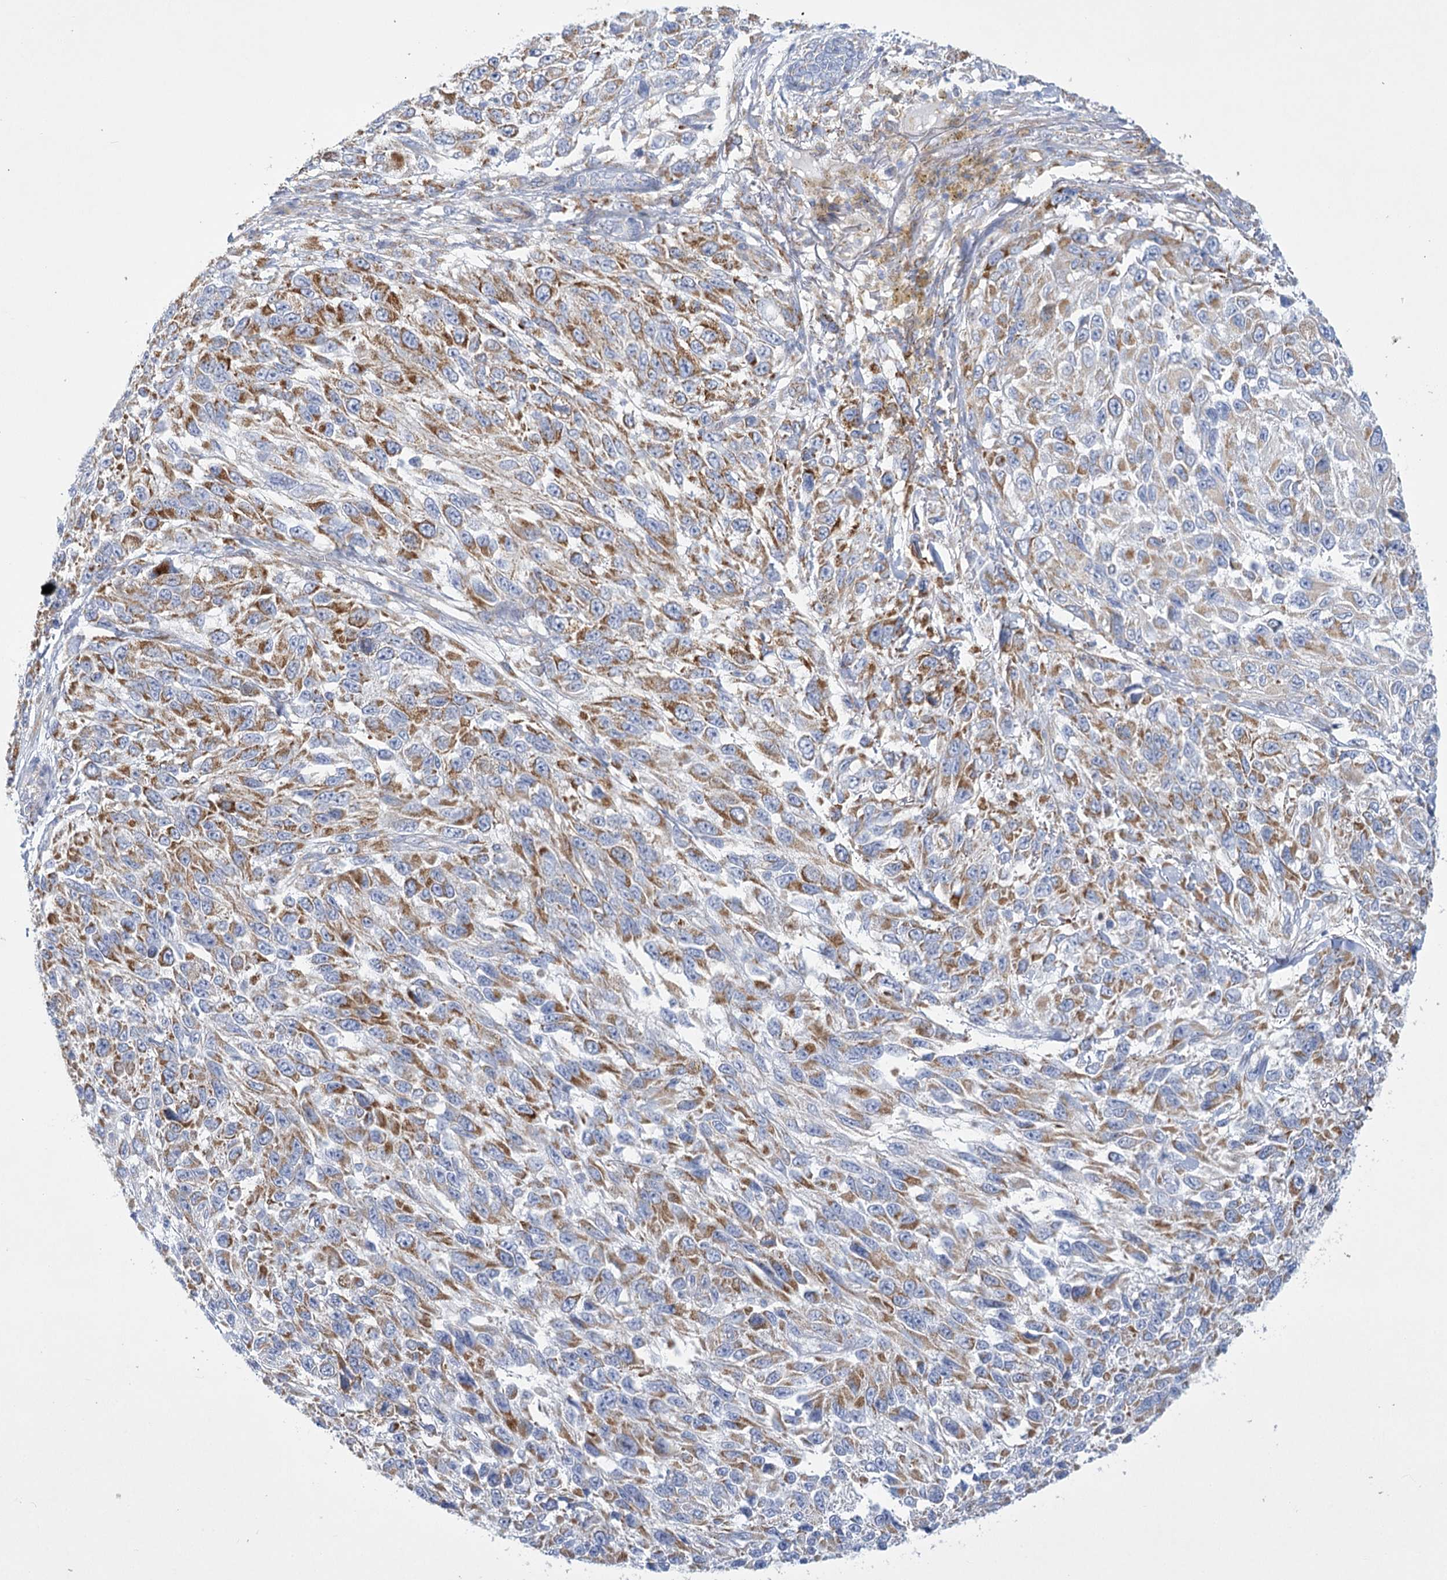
{"staining": {"intensity": "moderate", "quantity": "25%-75%", "location": "cytoplasmic/membranous"}, "tissue": "melanoma", "cell_type": "Tumor cells", "image_type": "cancer", "snomed": [{"axis": "morphology", "description": "Malignant melanoma, NOS"}, {"axis": "topography", "description": "Skin"}], "caption": "An image showing moderate cytoplasmic/membranous staining in approximately 25%-75% of tumor cells in melanoma, as visualized by brown immunohistochemical staining.", "gene": "DHTKD1", "patient": {"sex": "female", "age": 96}}